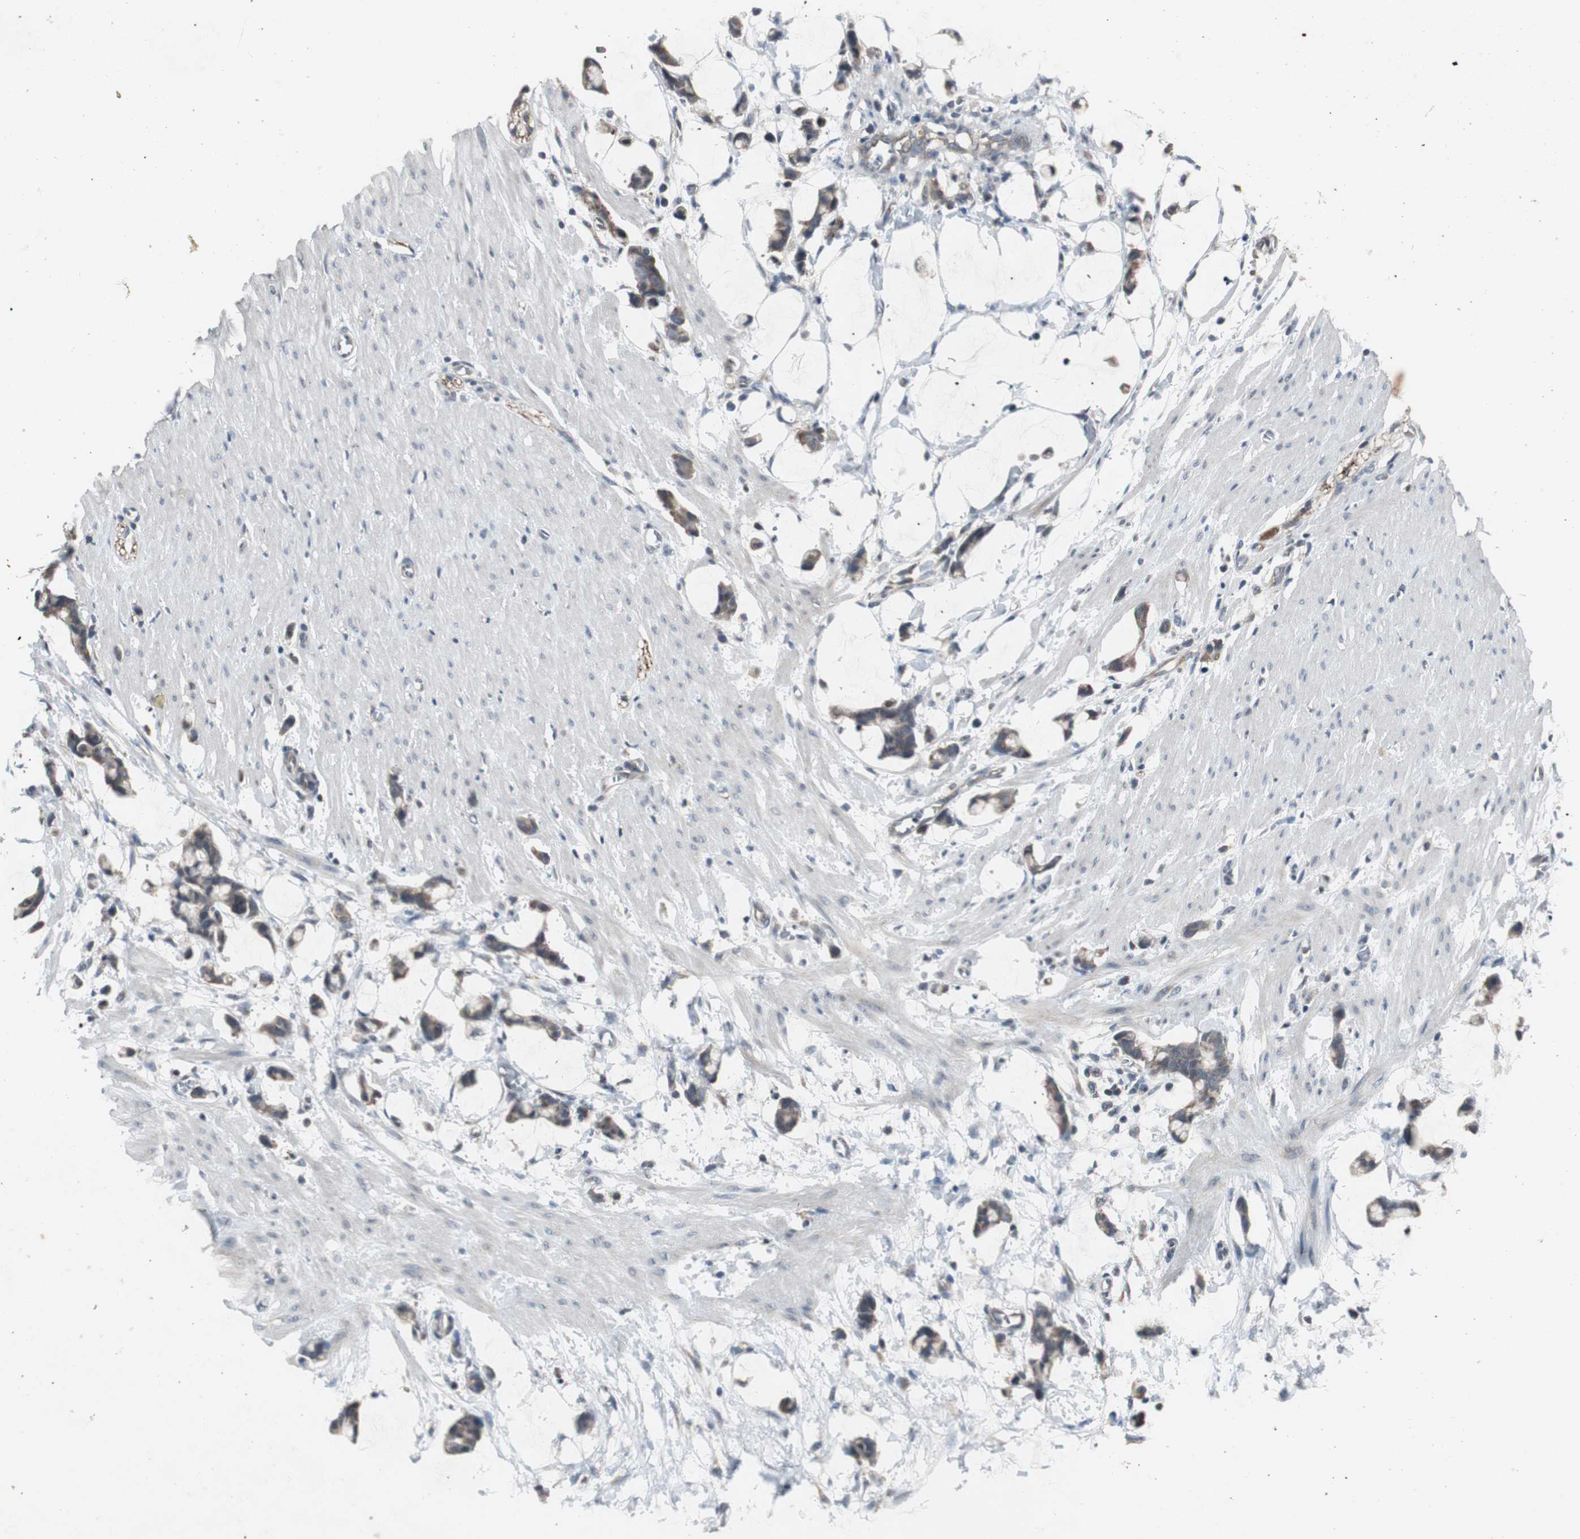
{"staining": {"intensity": "weak", "quantity": ">75%", "location": "cytoplasmic/membranous"}, "tissue": "colorectal cancer", "cell_type": "Tumor cells", "image_type": "cancer", "snomed": [{"axis": "morphology", "description": "Adenocarcinoma, NOS"}, {"axis": "topography", "description": "Colon"}], "caption": "DAB (3,3'-diaminobenzidine) immunohistochemical staining of human colorectal cancer (adenocarcinoma) displays weak cytoplasmic/membranous protein expression in approximately >75% of tumor cells.", "gene": "ZMPSTE24", "patient": {"sex": "male", "age": 14}}